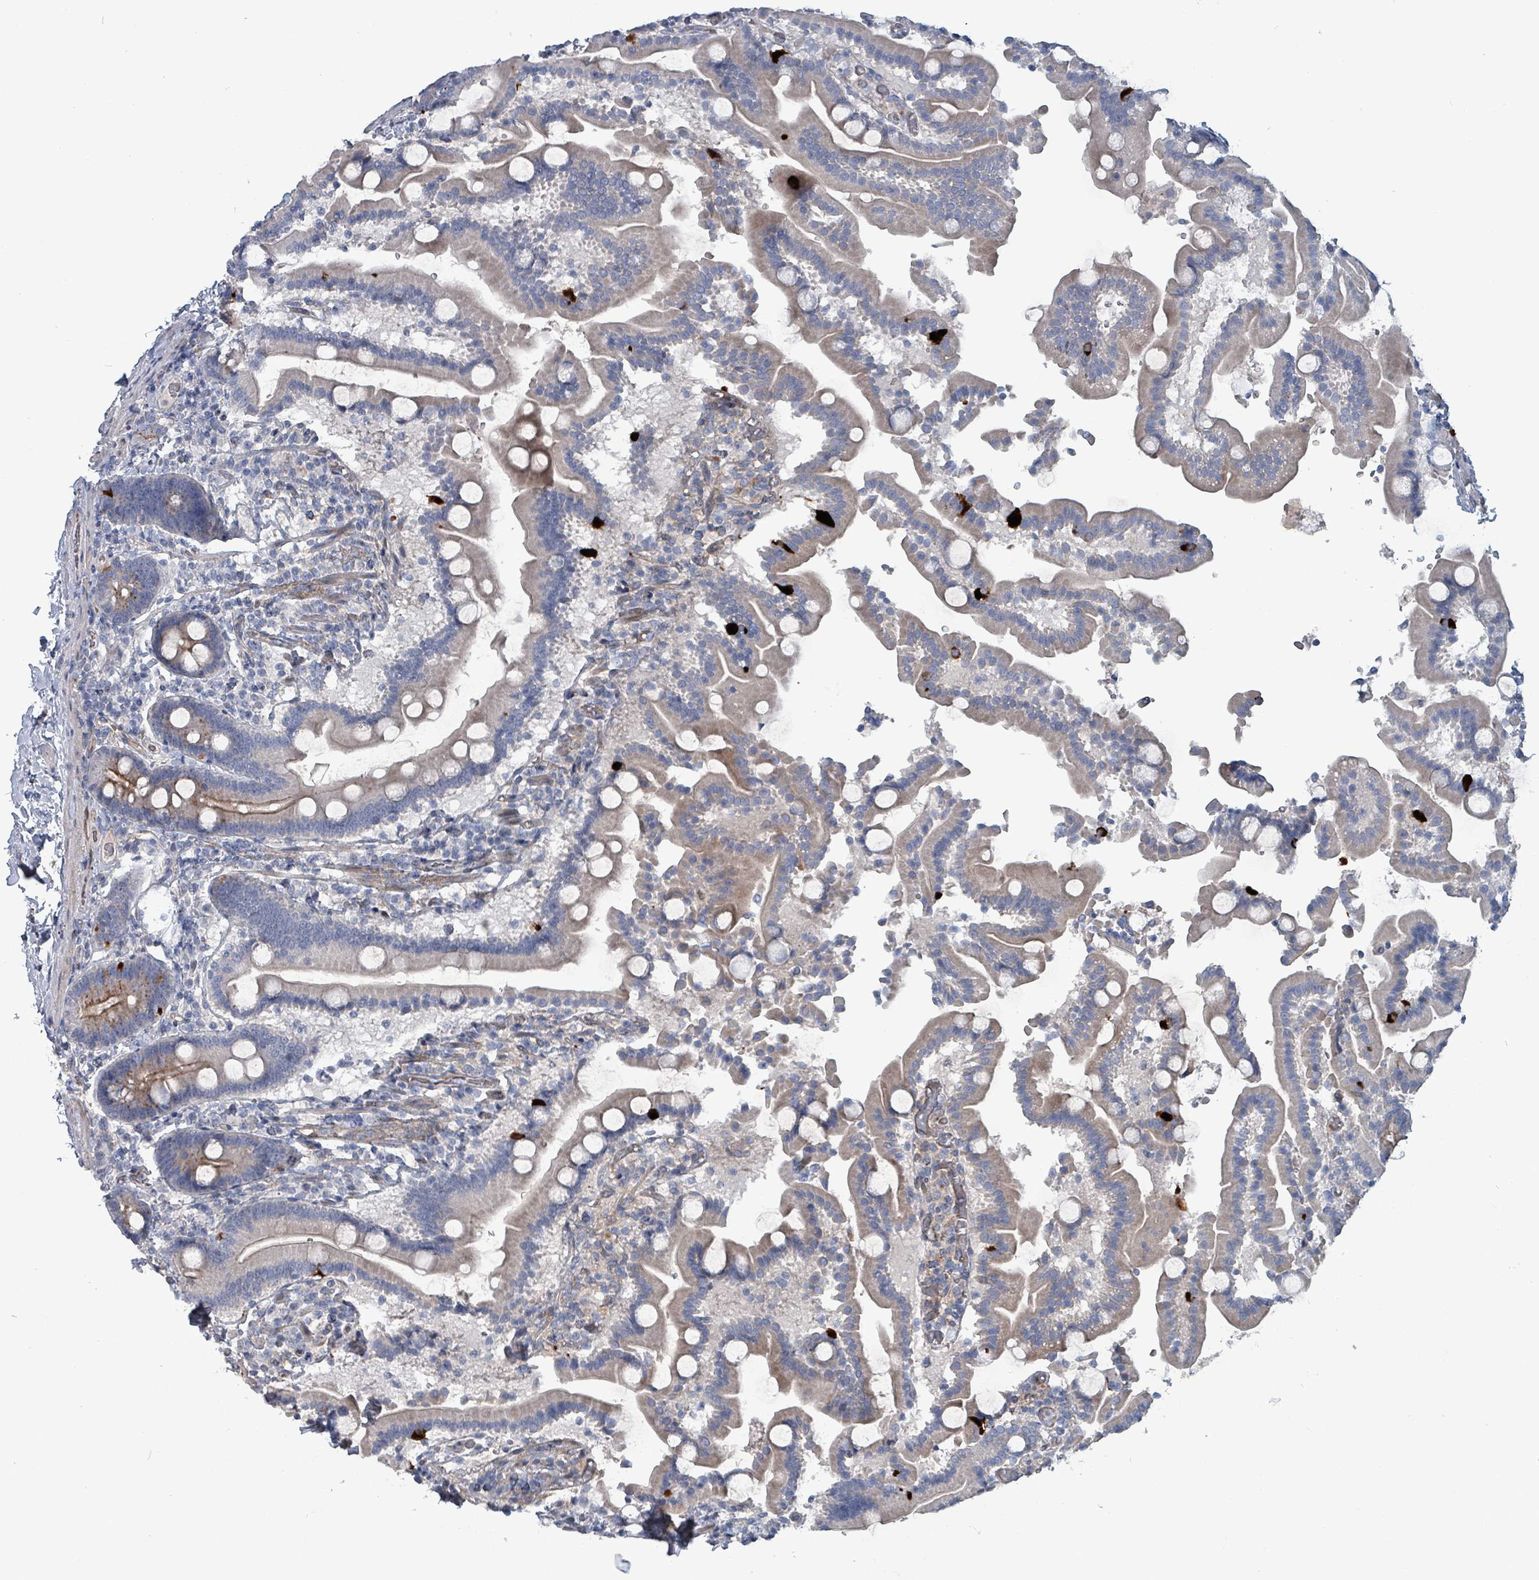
{"staining": {"intensity": "moderate", "quantity": "25%-75%", "location": "cytoplasmic/membranous"}, "tissue": "duodenum", "cell_type": "Glandular cells", "image_type": "normal", "snomed": [{"axis": "morphology", "description": "Normal tissue, NOS"}, {"axis": "topography", "description": "Duodenum"}], "caption": "Immunohistochemical staining of benign duodenum demonstrates 25%-75% levels of moderate cytoplasmic/membranous protein staining in approximately 25%-75% of glandular cells. The protein is stained brown, and the nuclei are stained in blue (DAB IHC with brightfield microscopy, high magnification).", "gene": "TAAR5", "patient": {"sex": "male", "age": 55}}